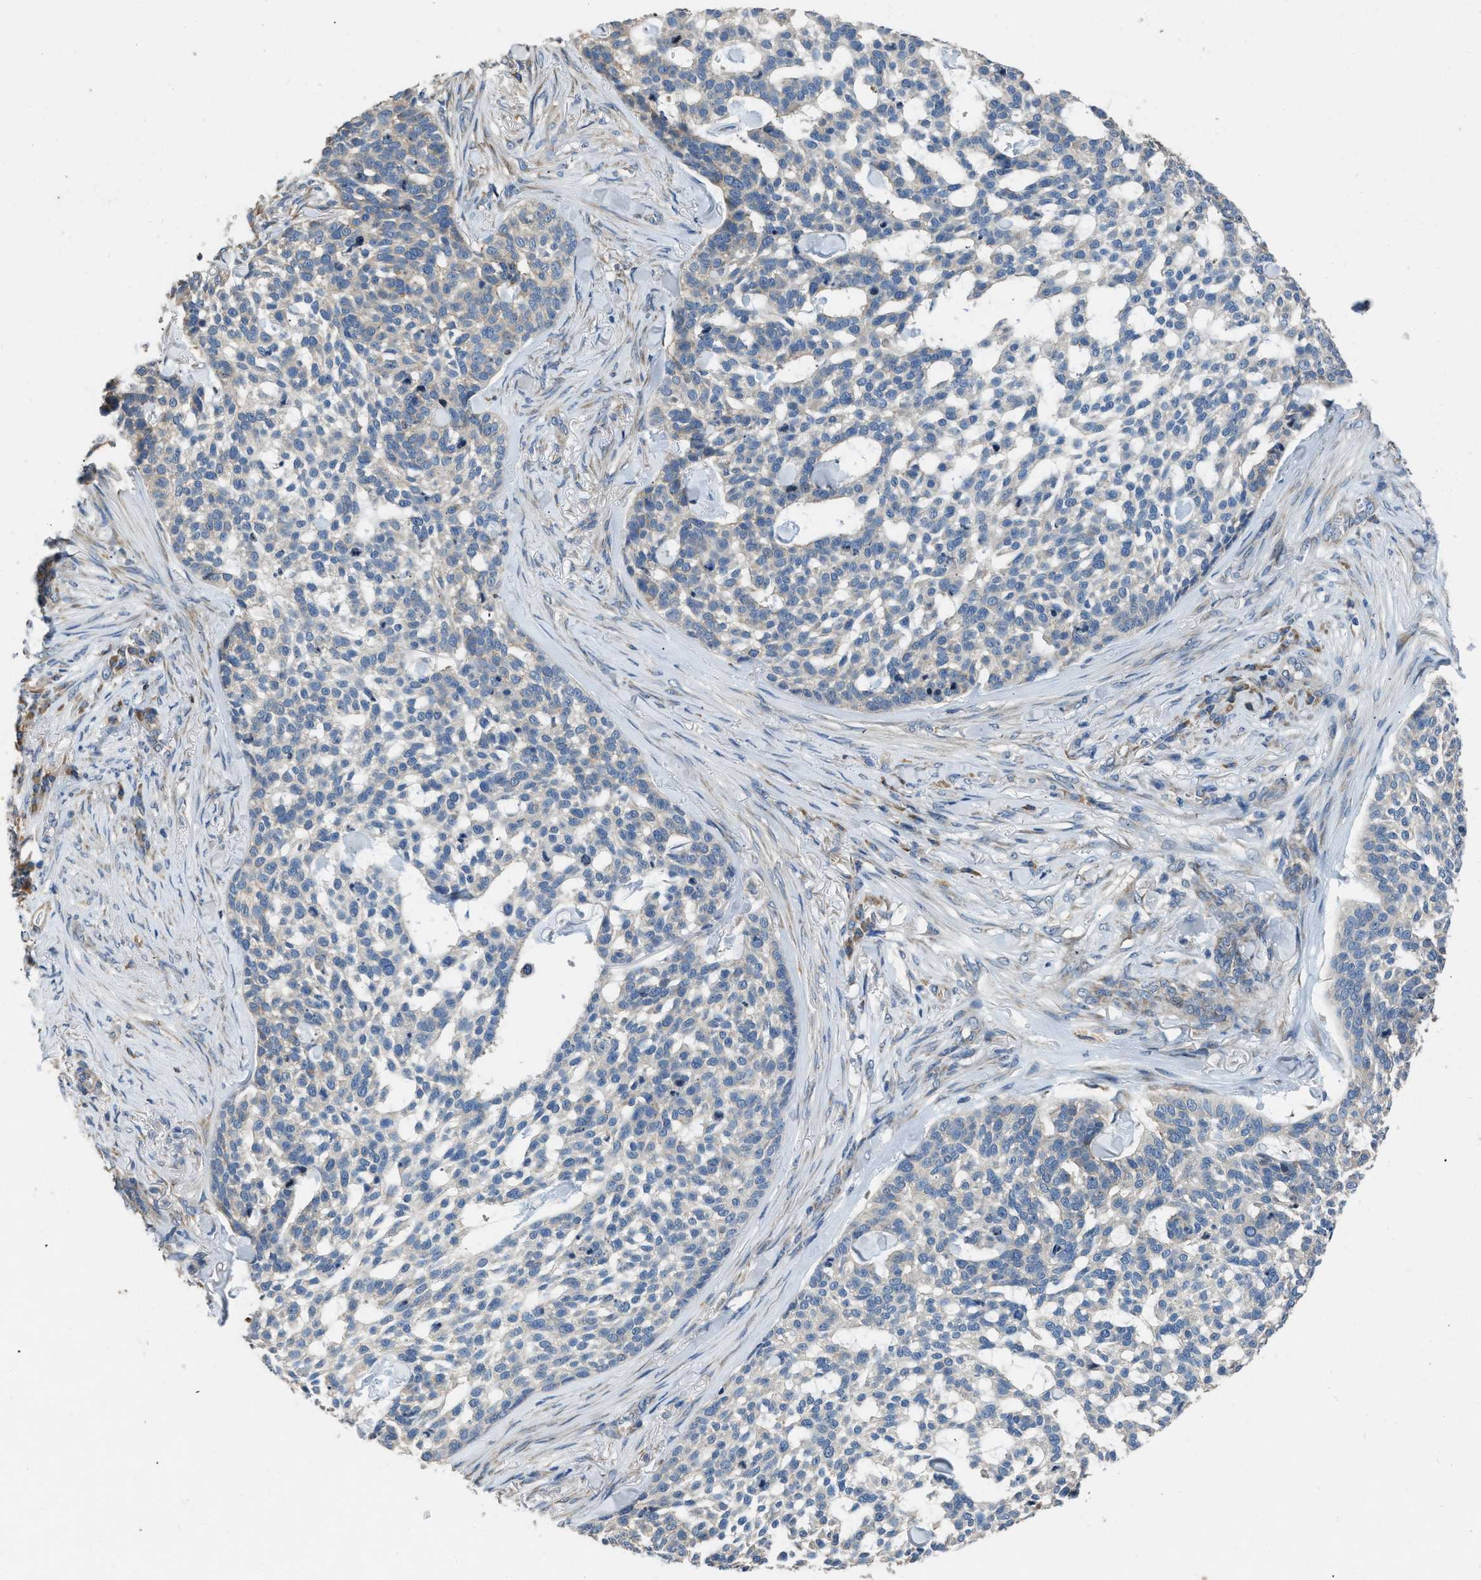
{"staining": {"intensity": "negative", "quantity": "none", "location": "none"}, "tissue": "skin cancer", "cell_type": "Tumor cells", "image_type": "cancer", "snomed": [{"axis": "morphology", "description": "Basal cell carcinoma"}, {"axis": "topography", "description": "Skin"}], "caption": "Basal cell carcinoma (skin) was stained to show a protein in brown. There is no significant positivity in tumor cells.", "gene": "TMEM150A", "patient": {"sex": "female", "age": 64}}